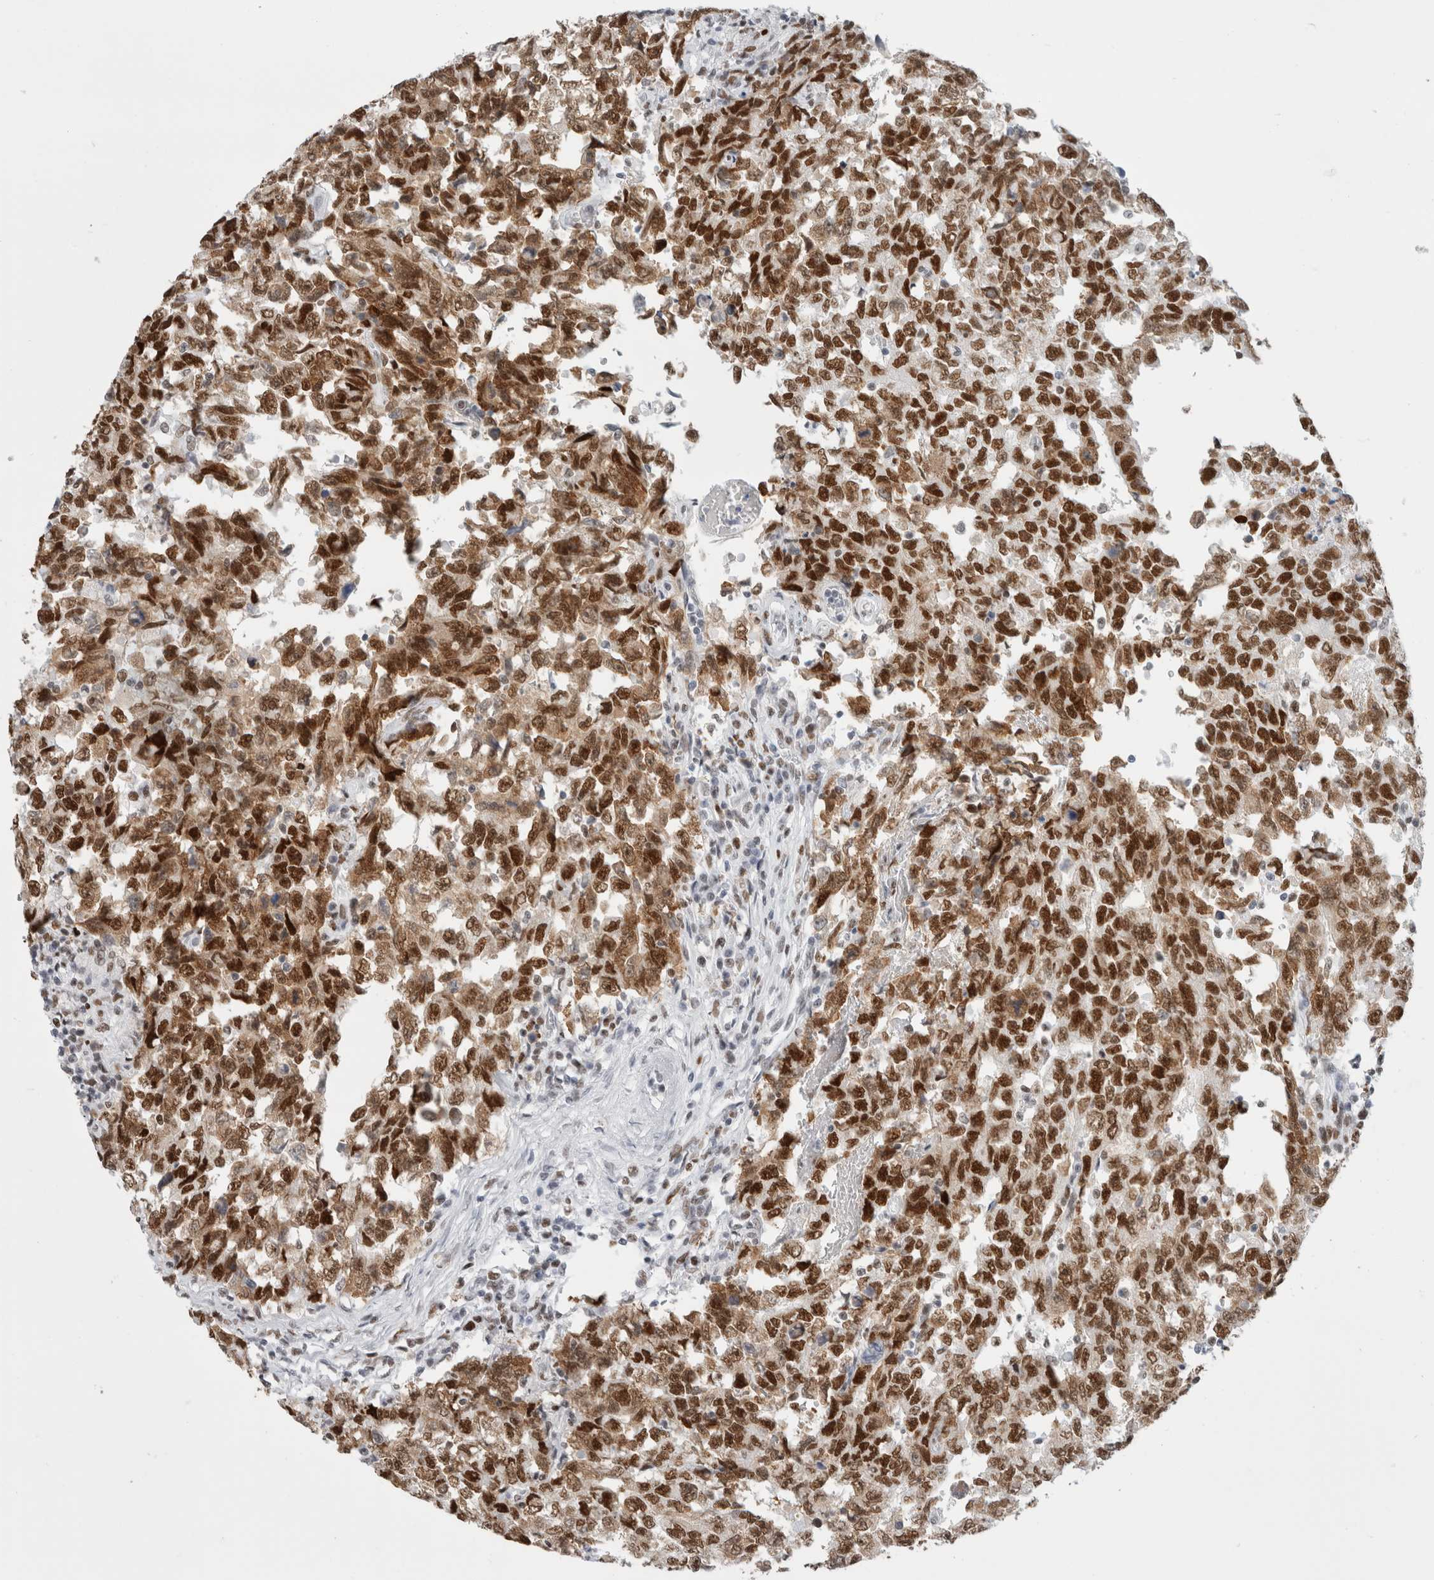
{"staining": {"intensity": "strong", "quantity": ">75%", "location": "nuclear"}, "tissue": "testis cancer", "cell_type": "Tumor cells", "image_type": "cancer", "snomed": [{"axis": "morphology", "description": "Carcinoma, Embryonal, NOS"}, {"axis": "topography", "description": "Testis"}], "caption": "Immunohistochemistry image of neoplastic tissue: testis cancer (embryonal carcinoma) stained using immunohistochemistry shows high levels of strong protein expression localized specifically in the nuclear of tumor cells, appearing as a nuclear brown color.", "gene": "SMARCC1", "patient": {"sex": "male", "age": 26}}